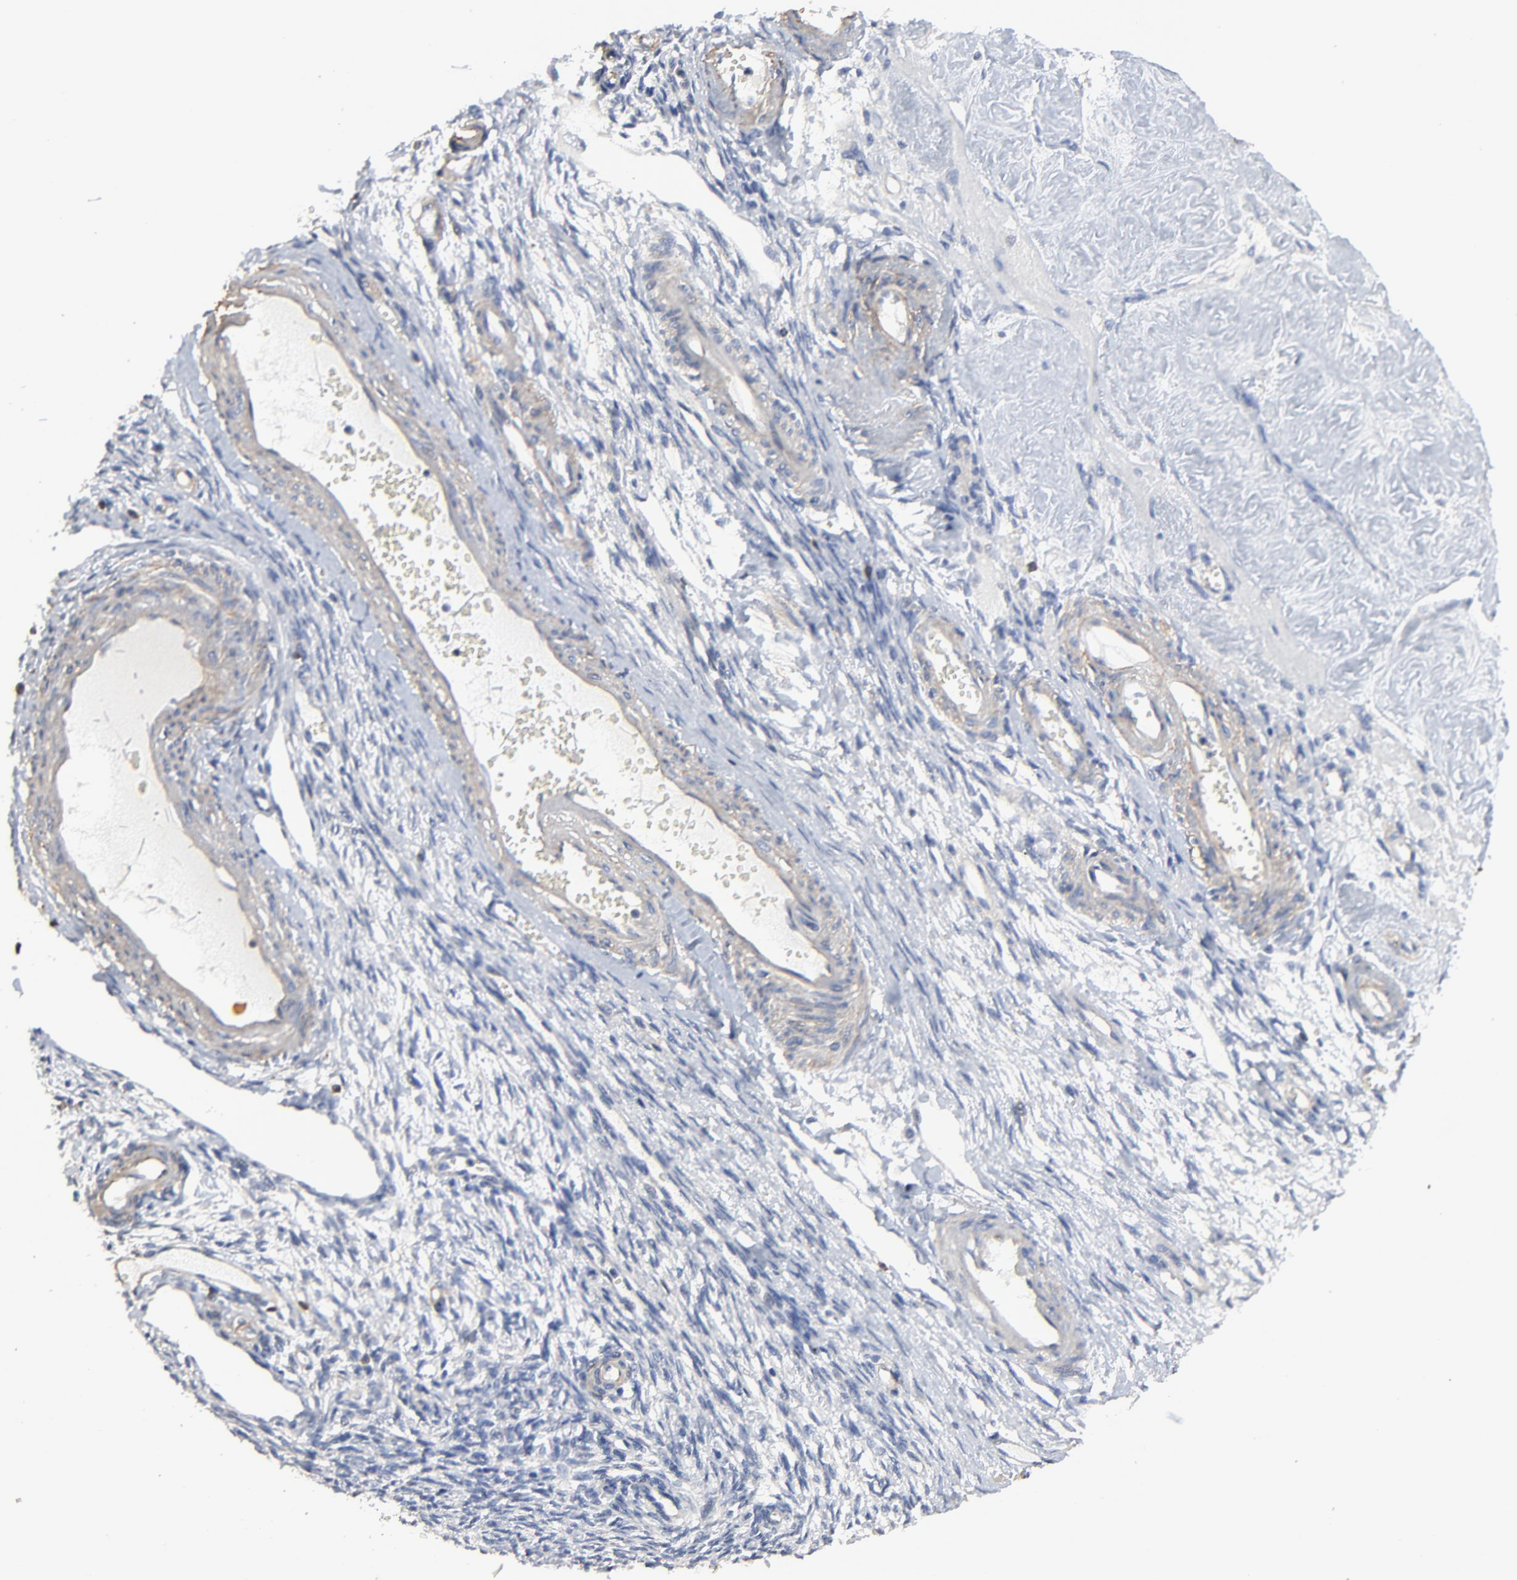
{"staining": {"intensity": "negative", "quantity": "none", "location": "none"}, "tissue": "ovarian cancer", "cell_type": "Tumor cells", "image_type": "cancer", "snomed": [{"axis": "morphology", "description": "Cystadenocarcinoma, mucinous, NOS"}, {"axis": "topography", "description": "Ovary"}], "caption": "The IHC micrograph has no significant positivity in tumor cells of ovarian cancer tissue.", "gene": "SKAP1", "patient": {"sex": "female", "age": 57}}